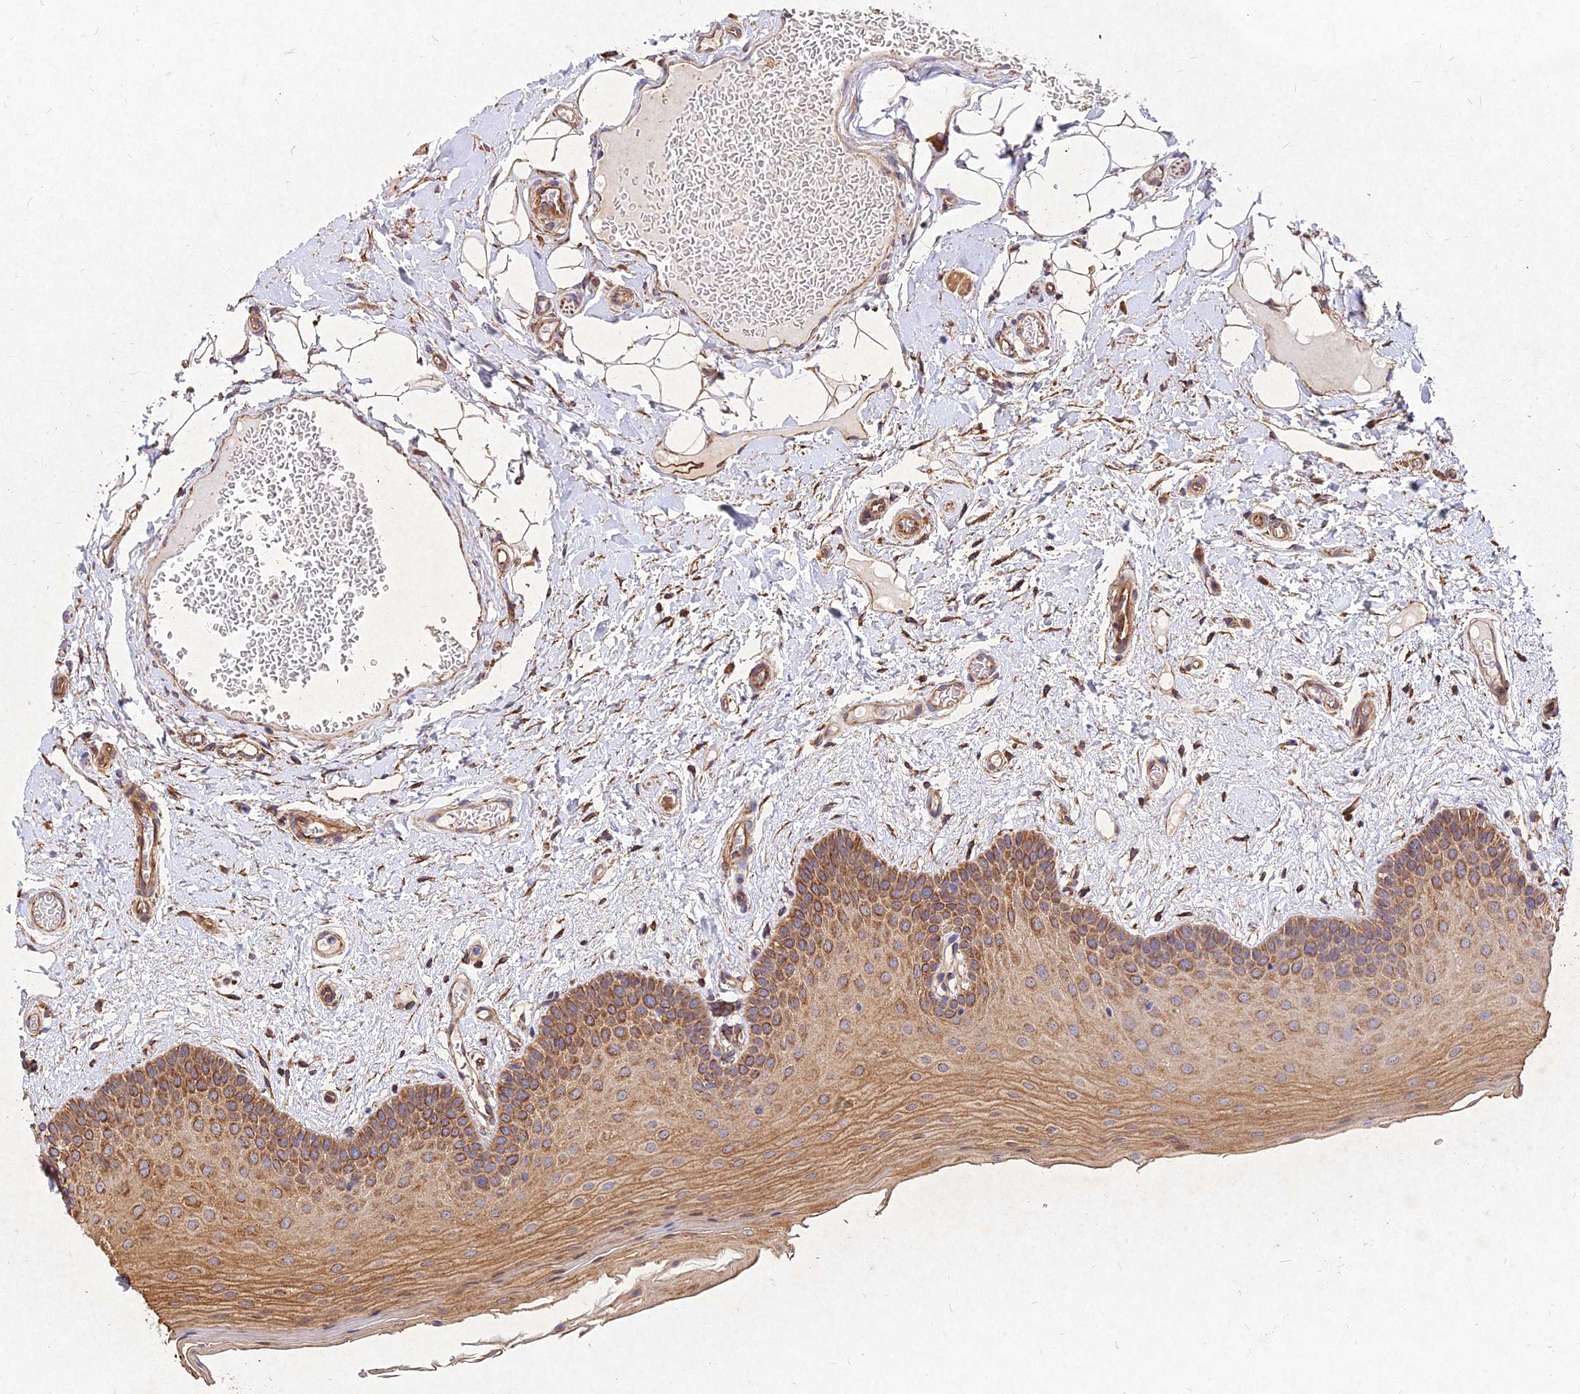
{"staining": {"intensity": "moderate", "quantity": ">75%", "location": "cytoplasmic/membranous"}, "tissue": "oral mucosa", "cell_type": "Squamous epithelial cells", "image_type": "normal", "snomed": [{"axis": "morphology", "description": "Normal tissue, NOS"}, {"axis": "topography", "description": "Oral tissue"}, {"axis": "topography", "description": "Tounge, NOS"}], "caption": "High-power microscopy captured an immunohistochemistry (IHC) histopathology image of unremarkable oral mucosa, revealing moderate cytoplasmic/membranous staining in approximately >75% of squamous epithelial cells.", "gene": "SKA1", "patient": {"sex": "male", "age": 47}}